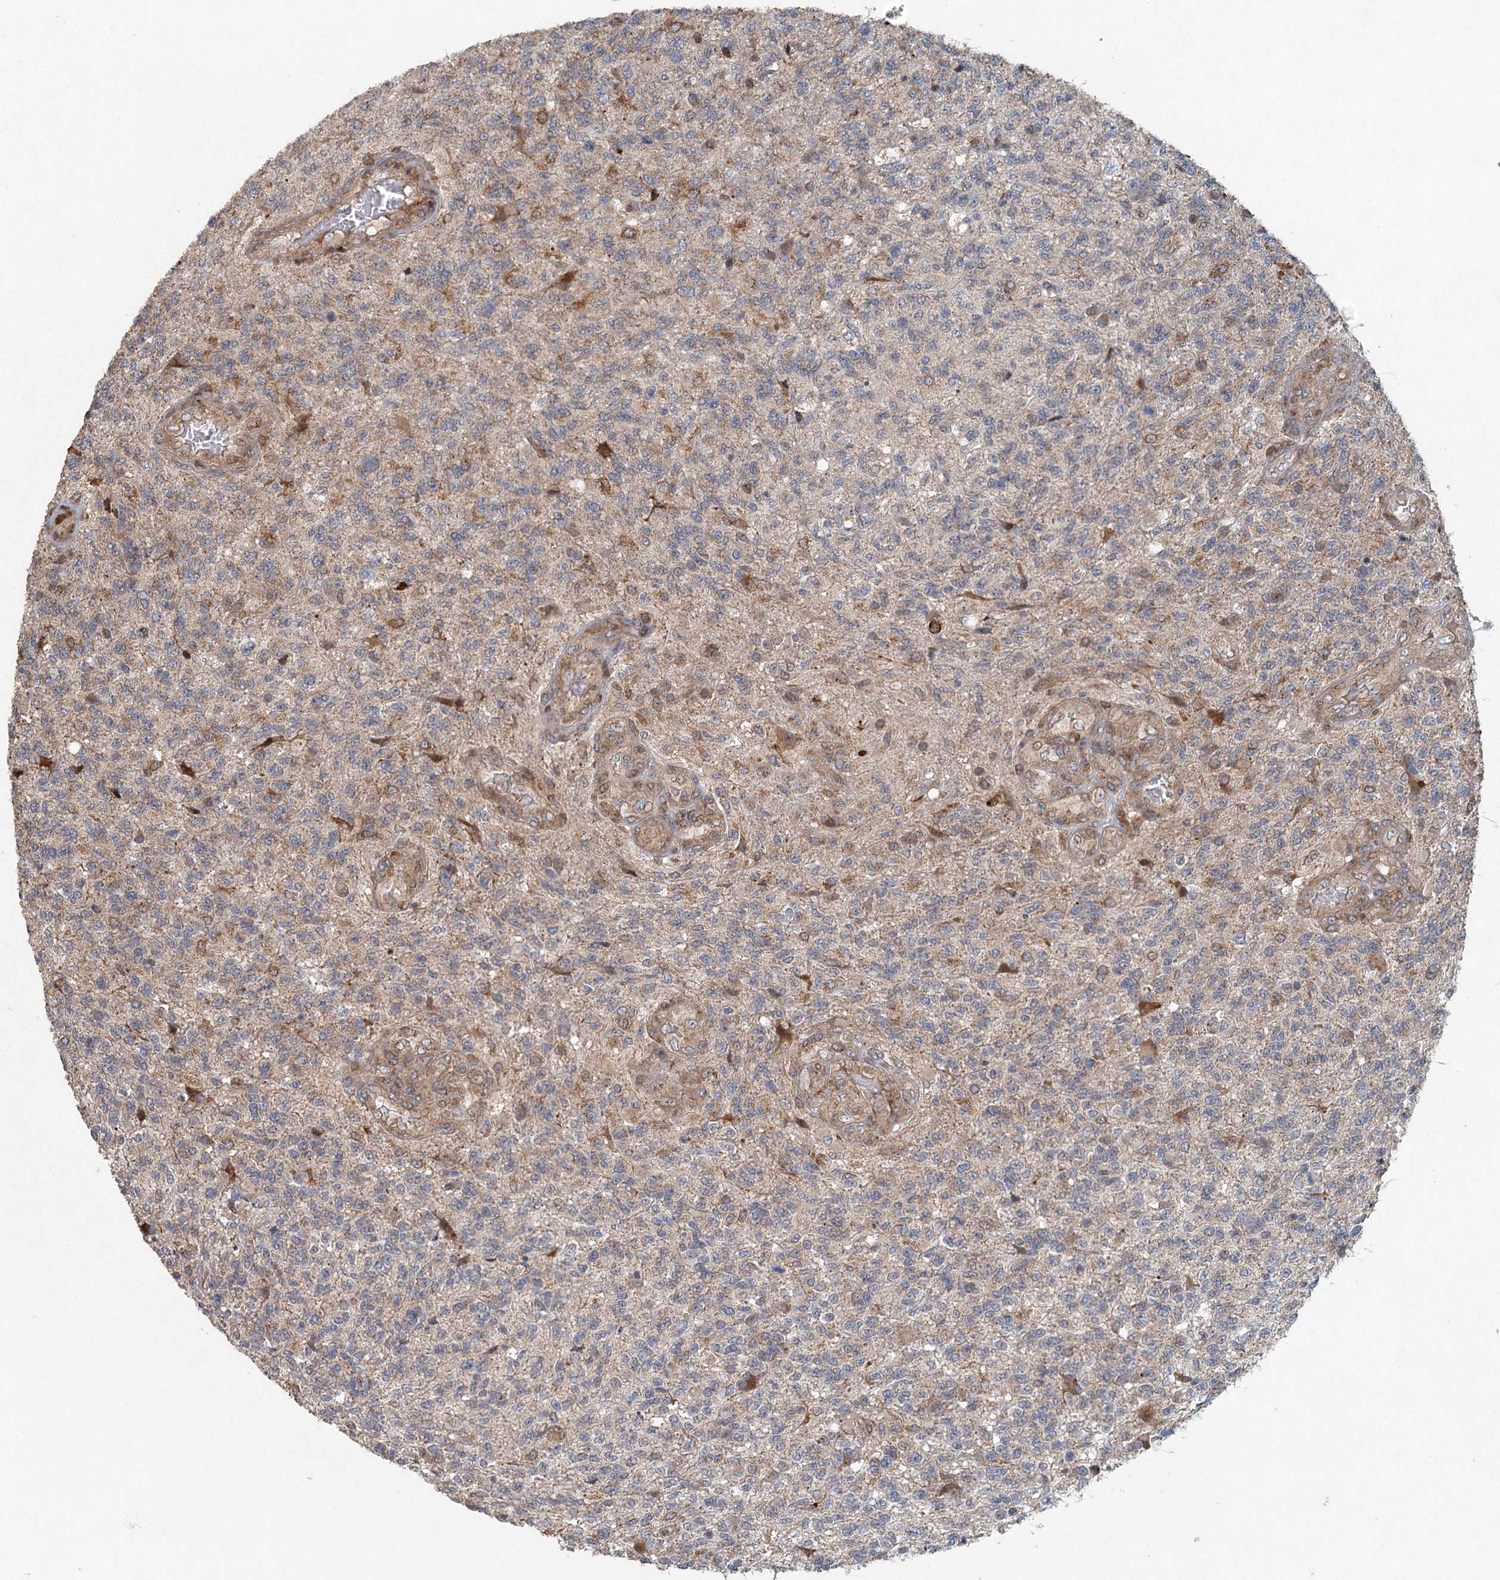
{"staining": {"intensity": "moderate", "quantity": "<25%", "location": "cytoplasmic/membranous"}, "tissue": "glioma", "cell_type": "Tumor cells", "image_type": "cancer", "snomed": [{"axis": "morphology", "description": "Glioma, malignant, High grade"}, {"axis": "topography", "description": "Brain"}], "caption": "Glioma was stained to show a protein in brown. There is low levels of moderate cytoplasmic/membranous positivity in approximately <25% of tumor cells.", "gene": "SRPX2", "patient": {"sex": "male", "age": 56}}